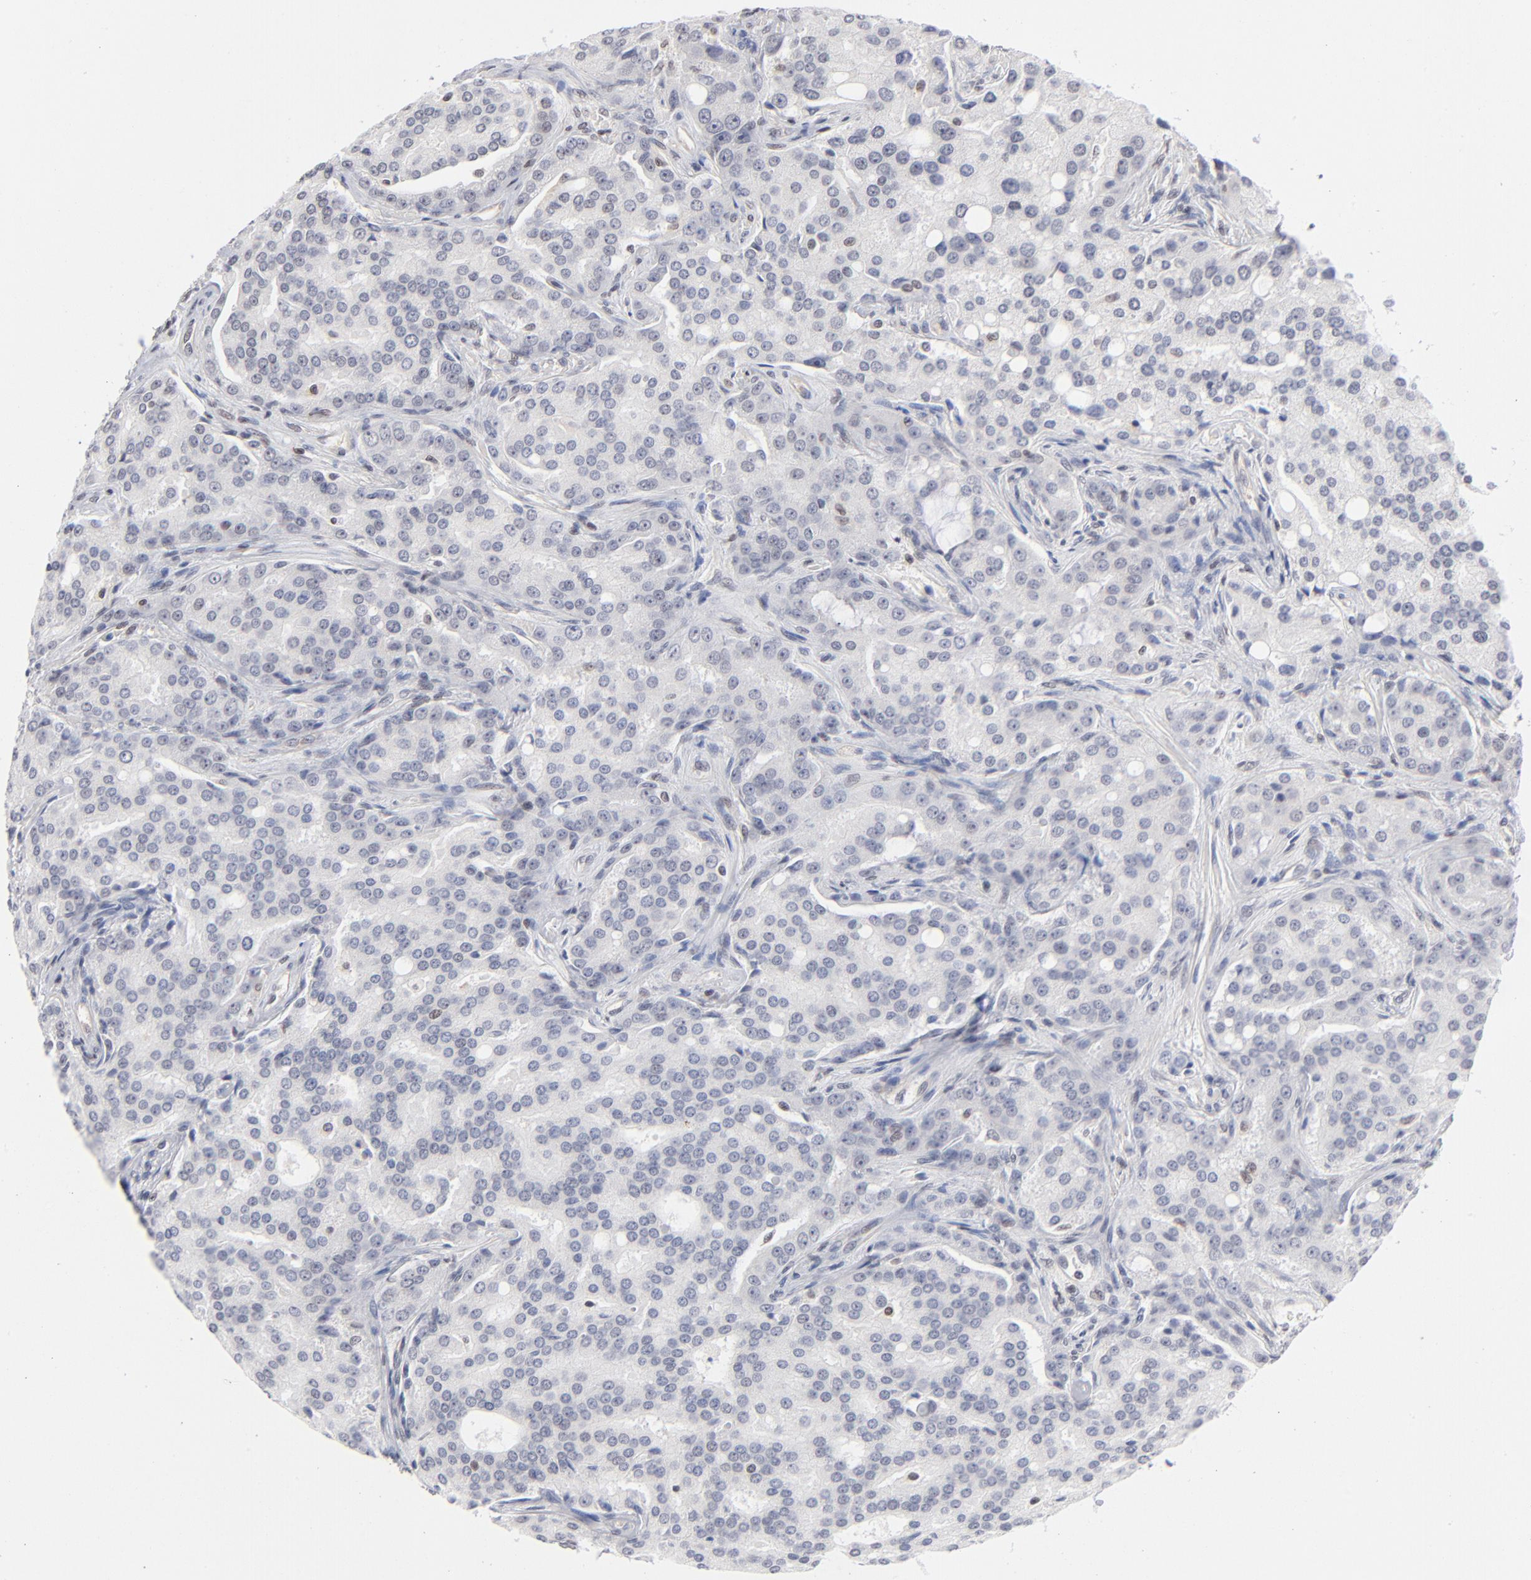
{"staining": {"intensity": "negative", "quantity": "none", "location": "none"}, "tissue": "prostate cancer", "cell_type": "Tumor cells", "image_type": "cancer", "snomed": [{"axis": "morphology", "description": "Adenocarcinoma, High grade"}, {"axis": "topography", "description": "Prostate"}], "caption": "Protein analysis of high-grade adenocarcinoma (prostate) demonstrates no significant expression in tumor cells.", "gene": "MAX", "patient": {"sex": "male", "age": 72}}